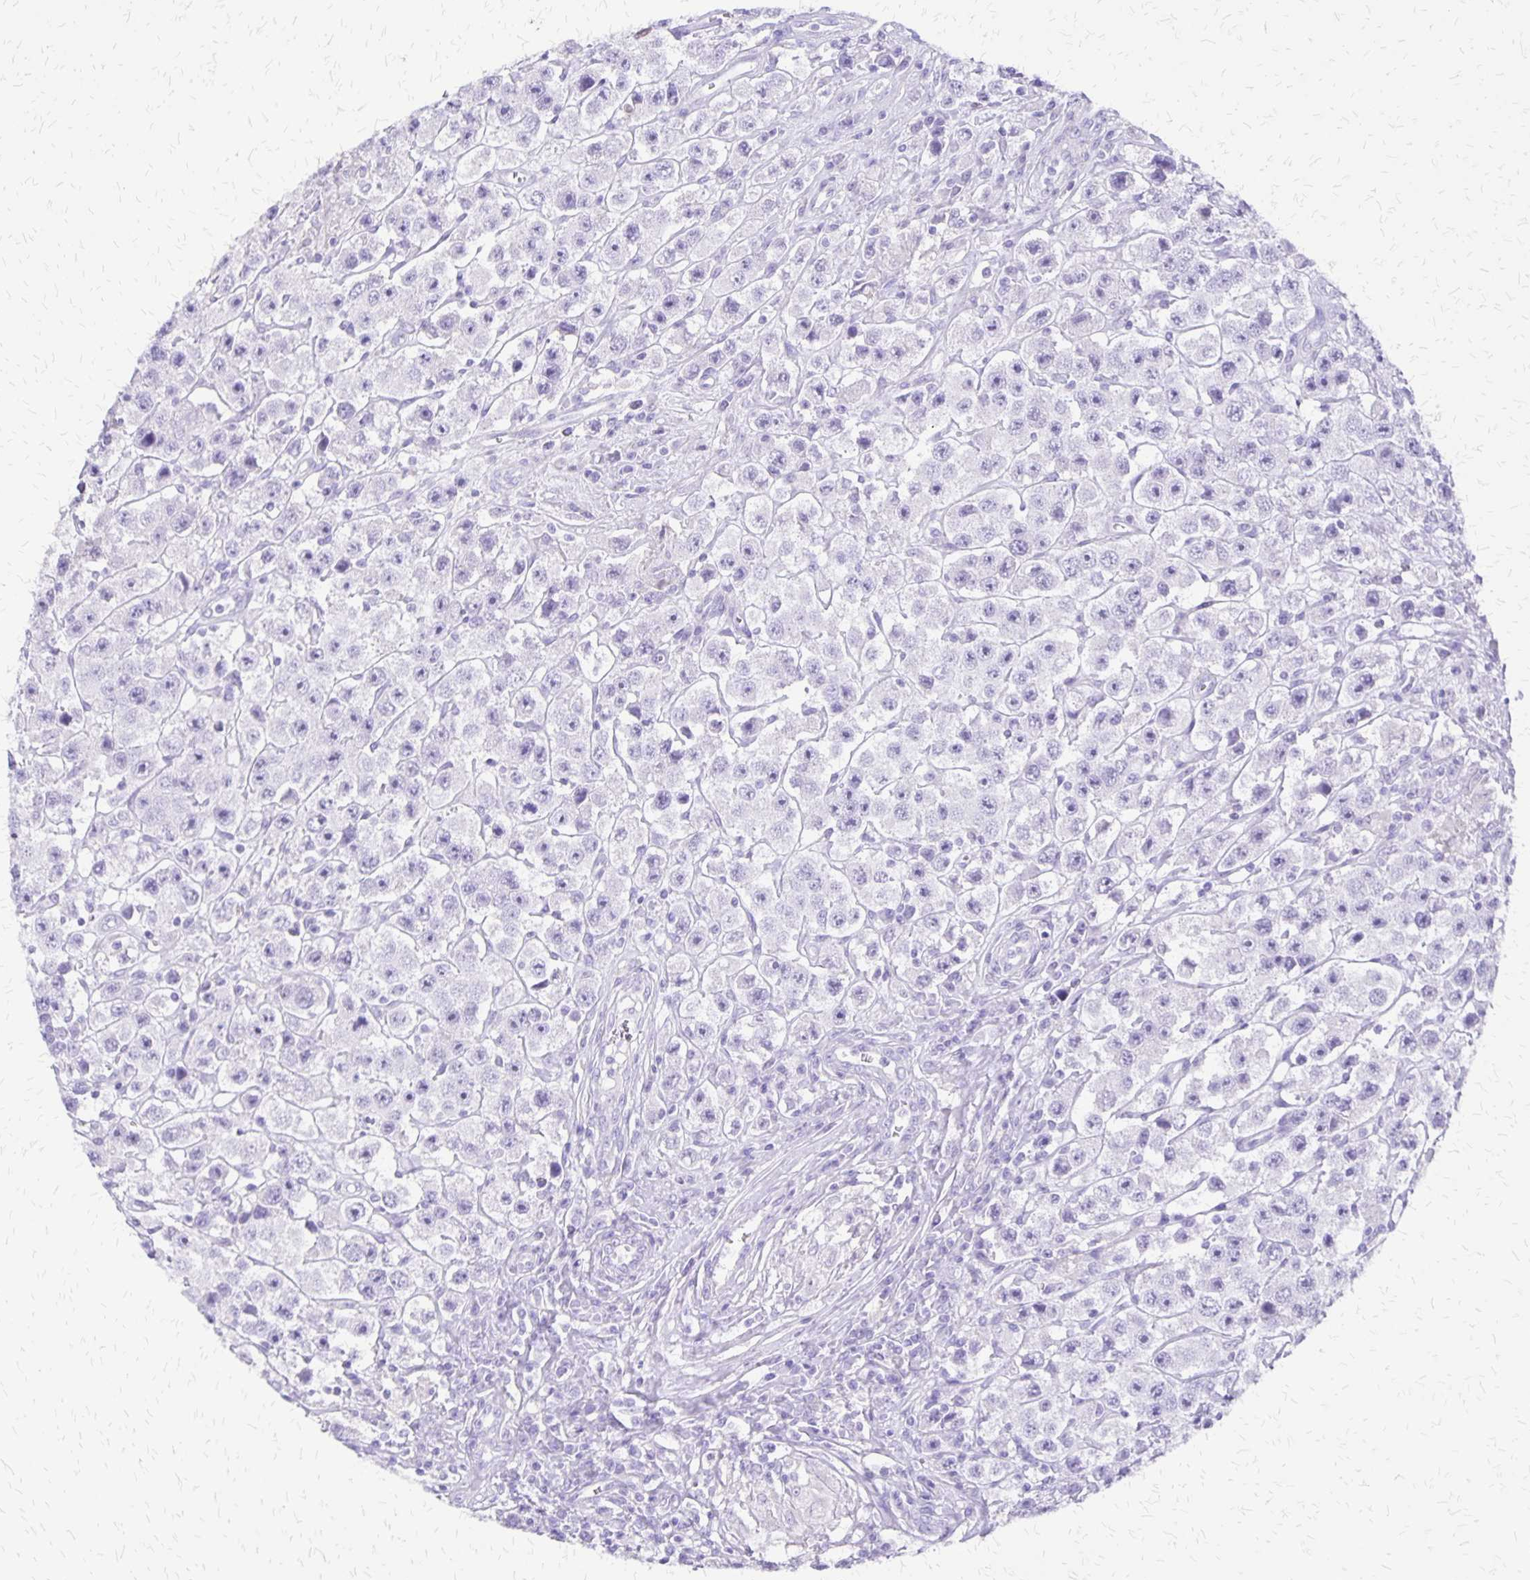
{"staining": {"intensity": "negative", "quantity": "none", "location": "none"}, "tissue": "testis cancer", "cell_type": "Tumor cells", "image_type": "cancer", "snomed": [{"axis": "morphology", "description": "Seminoma, NOS"}, {"axis": "topography", "description": "Testis"}], "caption": "Seminoma (testis) was stained to show a protein in brown. There is no significant positivity in tumor cells. The staining is performed using DAB brown chromogen with nuclei counter-stained in using hematoxylin.", "gene": "SLC13A2", "patient": {"sex": "male", "age": 45}}